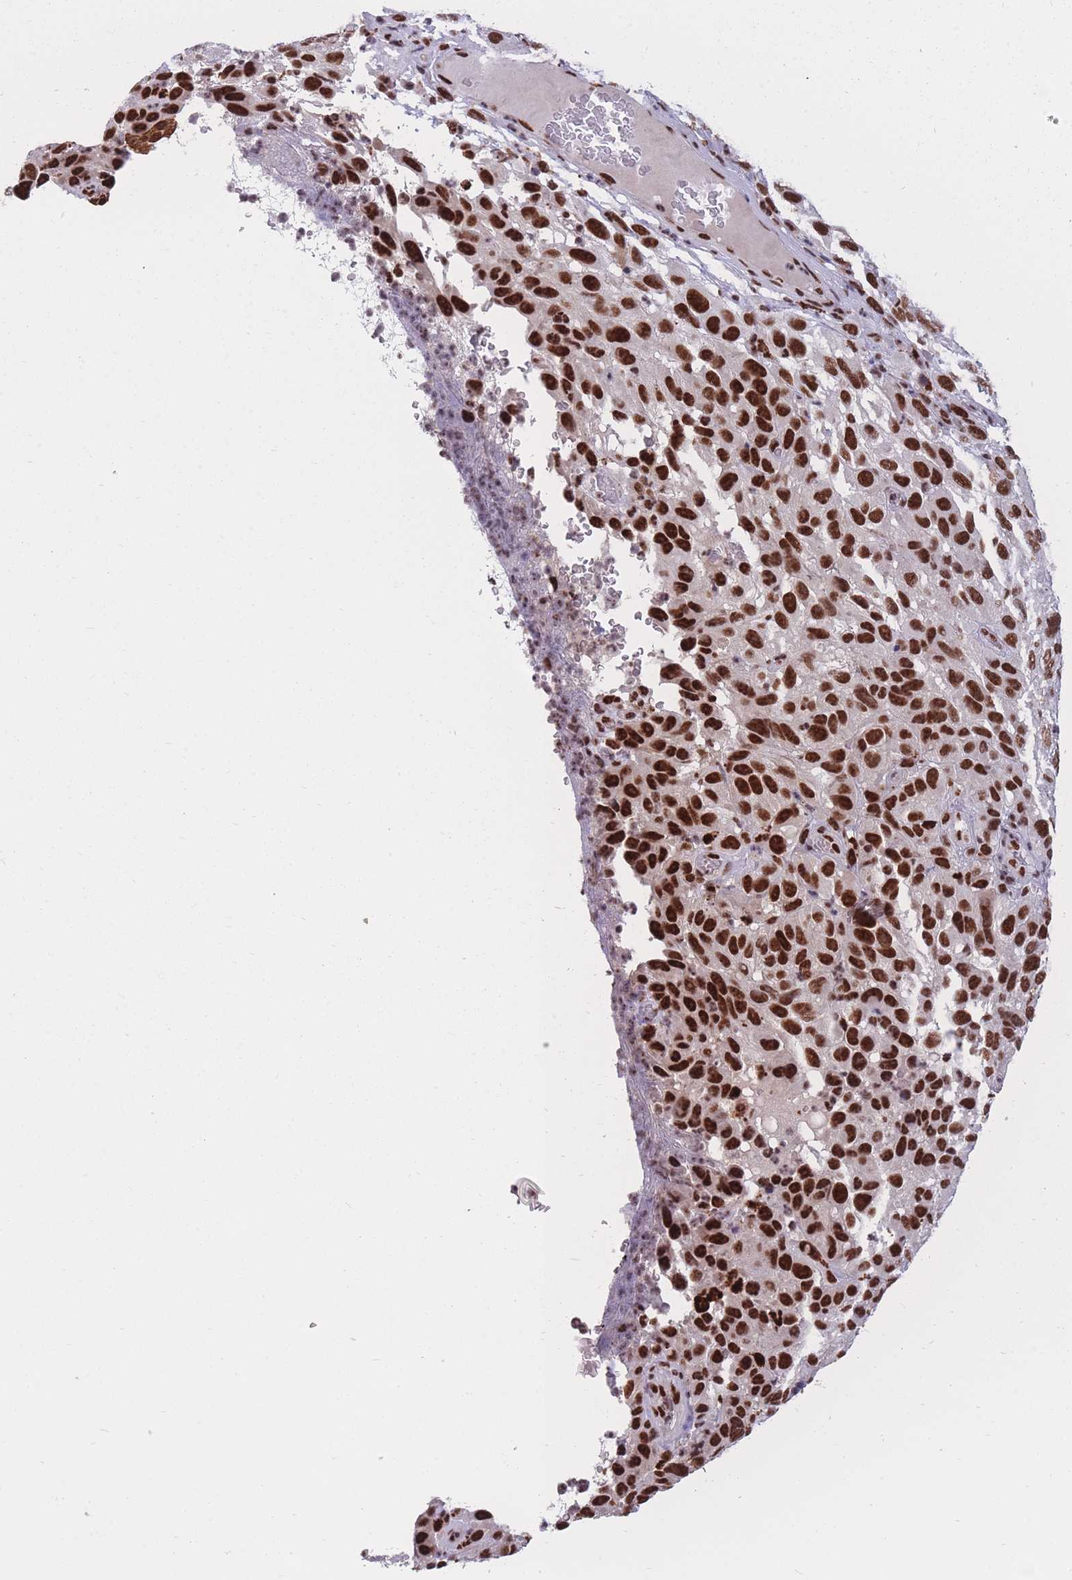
{"staining": {"intensity": "strong", "quantity": ">75%", "location": "nuclear"}, "tissue": "melanoma", "cell_type": "Tumor cells", "image_type": "cancer", "snomed": [{"axis": "morphology", "description": "Malignant melanoma, NOS"}, {"axis": "topography", "description": "Skin"}], "caption": "Tumor cells display high levels of strong nuclear positivity in approximately >75% of cells in melanoma.", "gene": "PRPF19", "patient": {"sex": "female", "age": 96}}